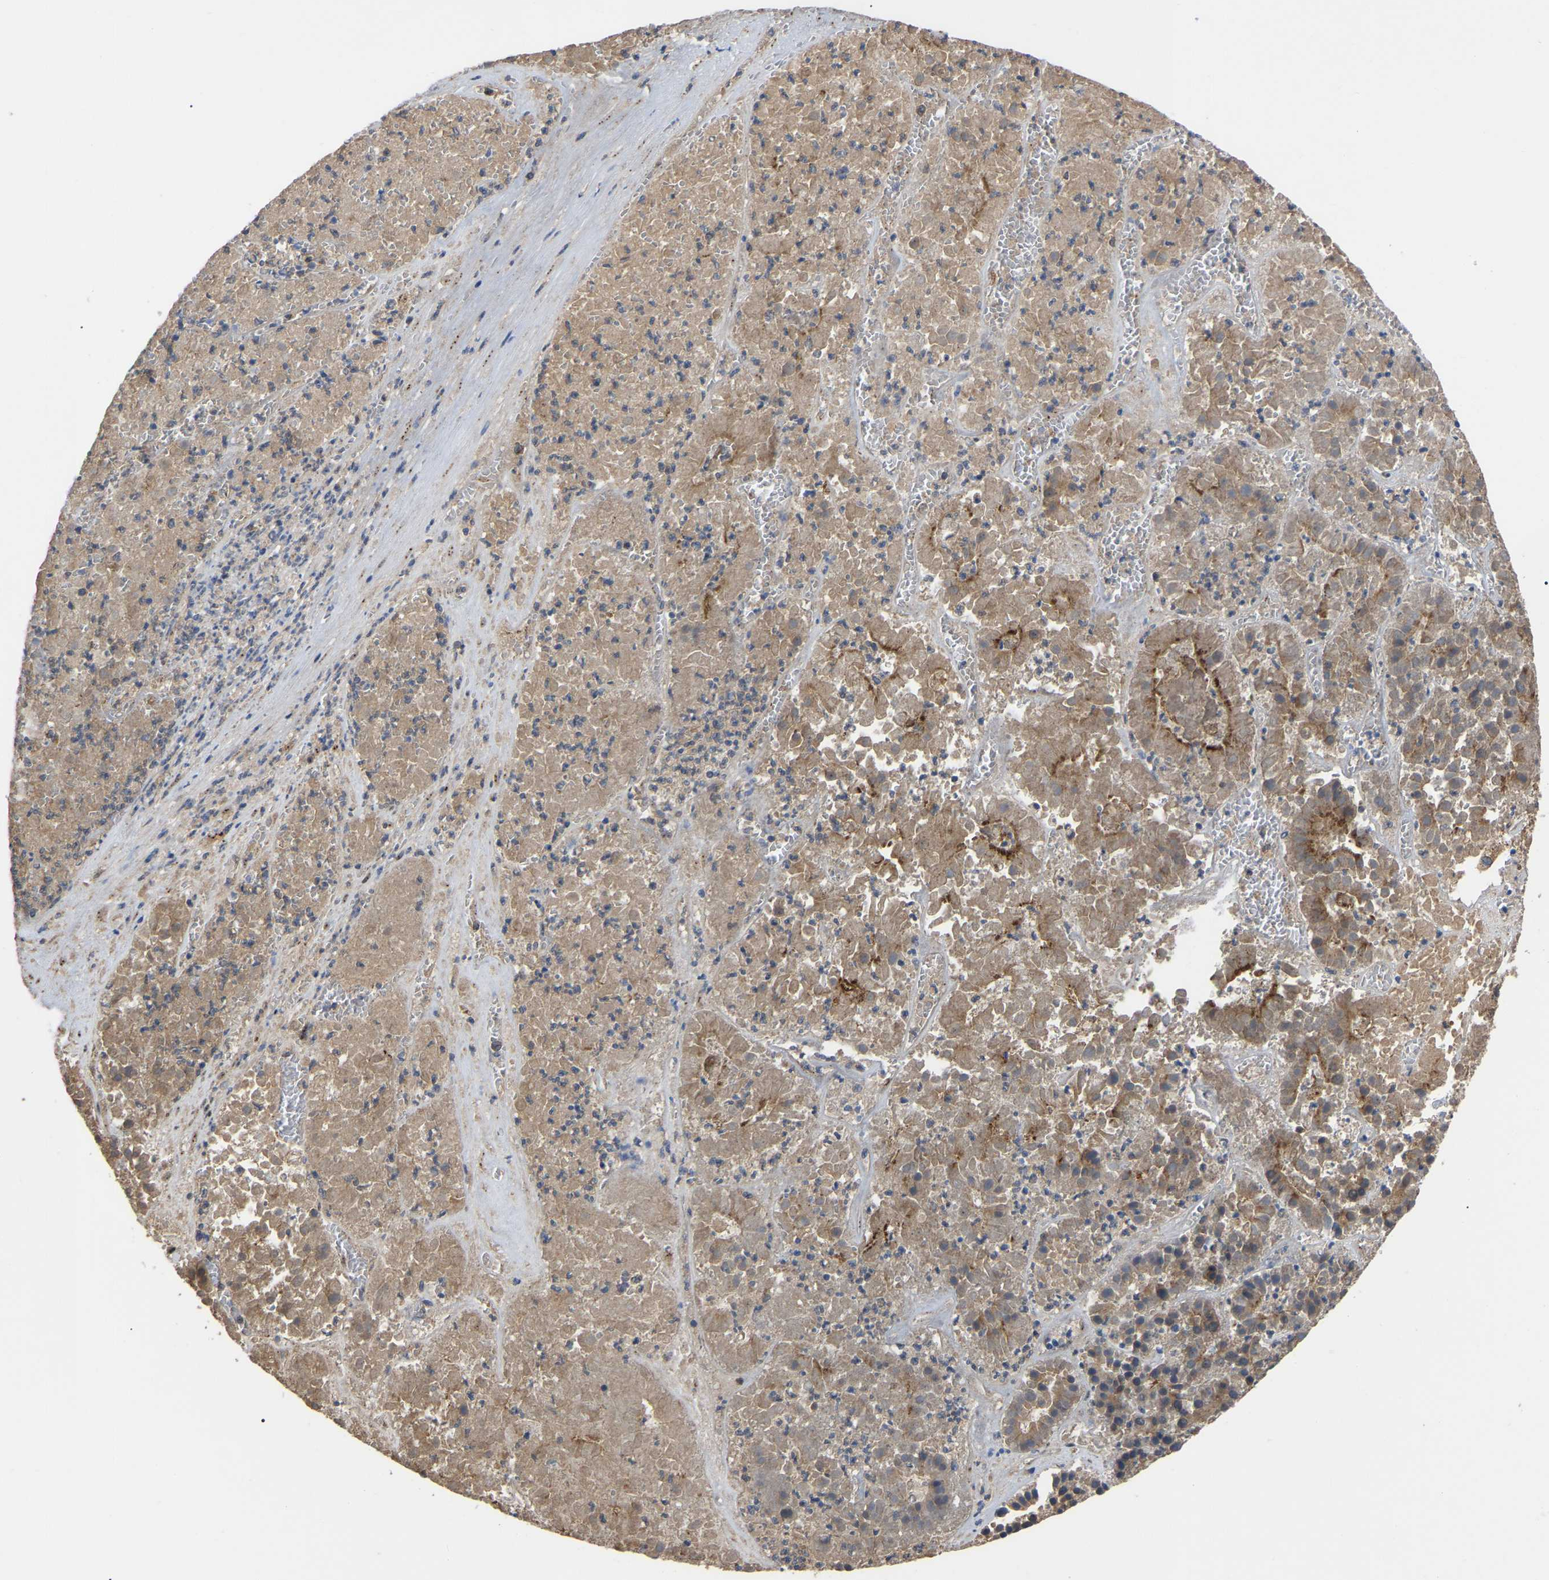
{"staining": {"intensity": "moderate", "quantity": ">75%", "location": "cytoplasmic/membranous"}, "tissue": "pancreatic cancer", "cell_type": "Tumor cells", "image_type": "cancer", "snomed": [{"axis": "morphology", "description": "Adenocarcinoma, NOS"}, {"axis": "topography", "description": "Pancreas"}], "caption": "The photomicrograph displays immunohistochemical staining of pancreatic cancer (adenocarcinoma). There is moderate cytoplasmic/membranous staining is present in approximately >75% of tumor cells.", "gene": "GCC1", "patient": {"sex": "male", "age": 50}}